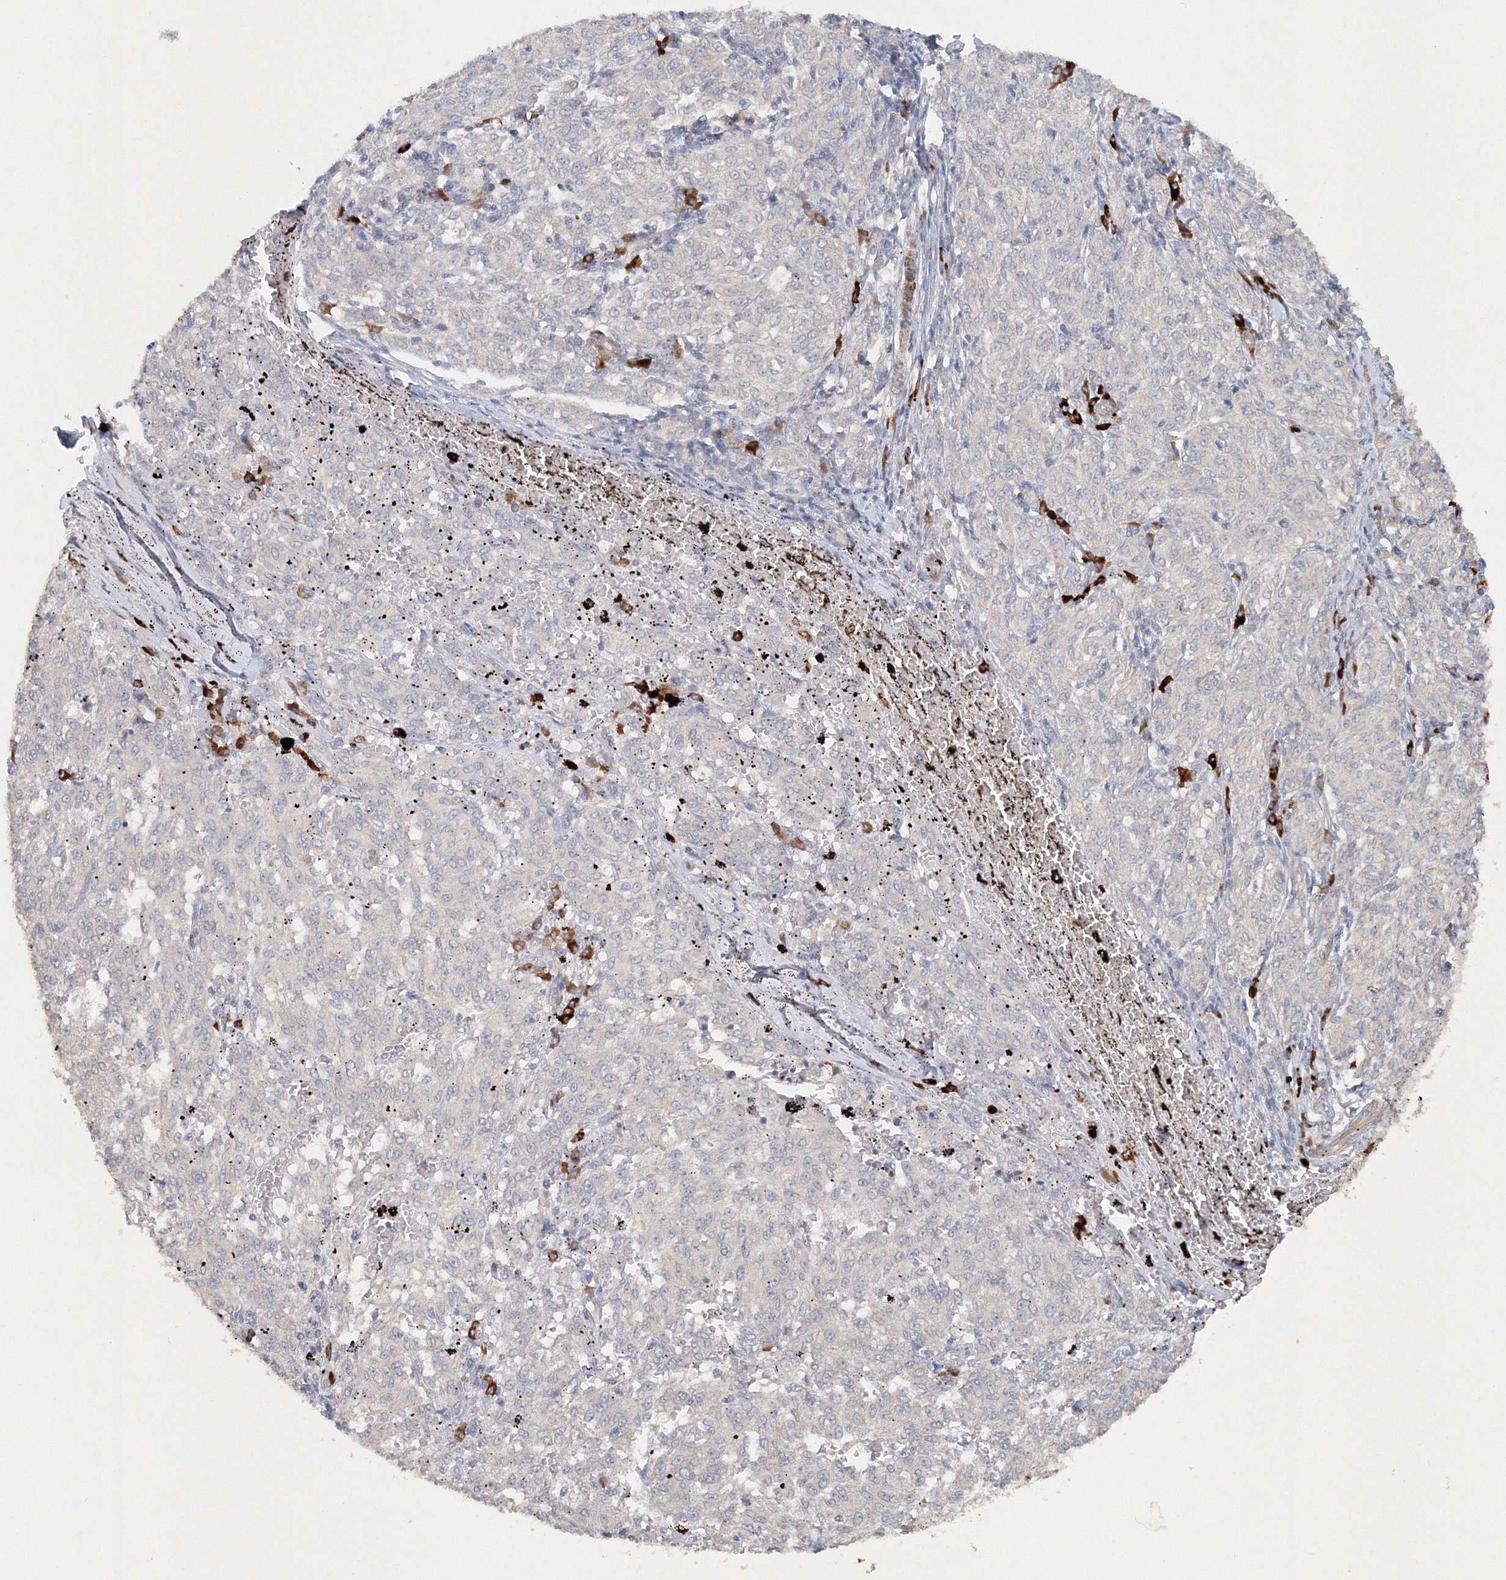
{"staining": {"intensity": "negative", "quantity": "none", "location": "none"}, "tissue": "melanoma", "cell_type": "Tumor cells", "image_type": "cancer", "snomed": [{"axis": "morphology", "description": "Malignant melanoma, NOS"}, {"axis": "topography", "description": "Skin"}], "caption": "A histopathology image of human melanoma is negative for staining in tumor cells.", "gene": "NALF2", "patient": {"sex": "female", "age": 72}}